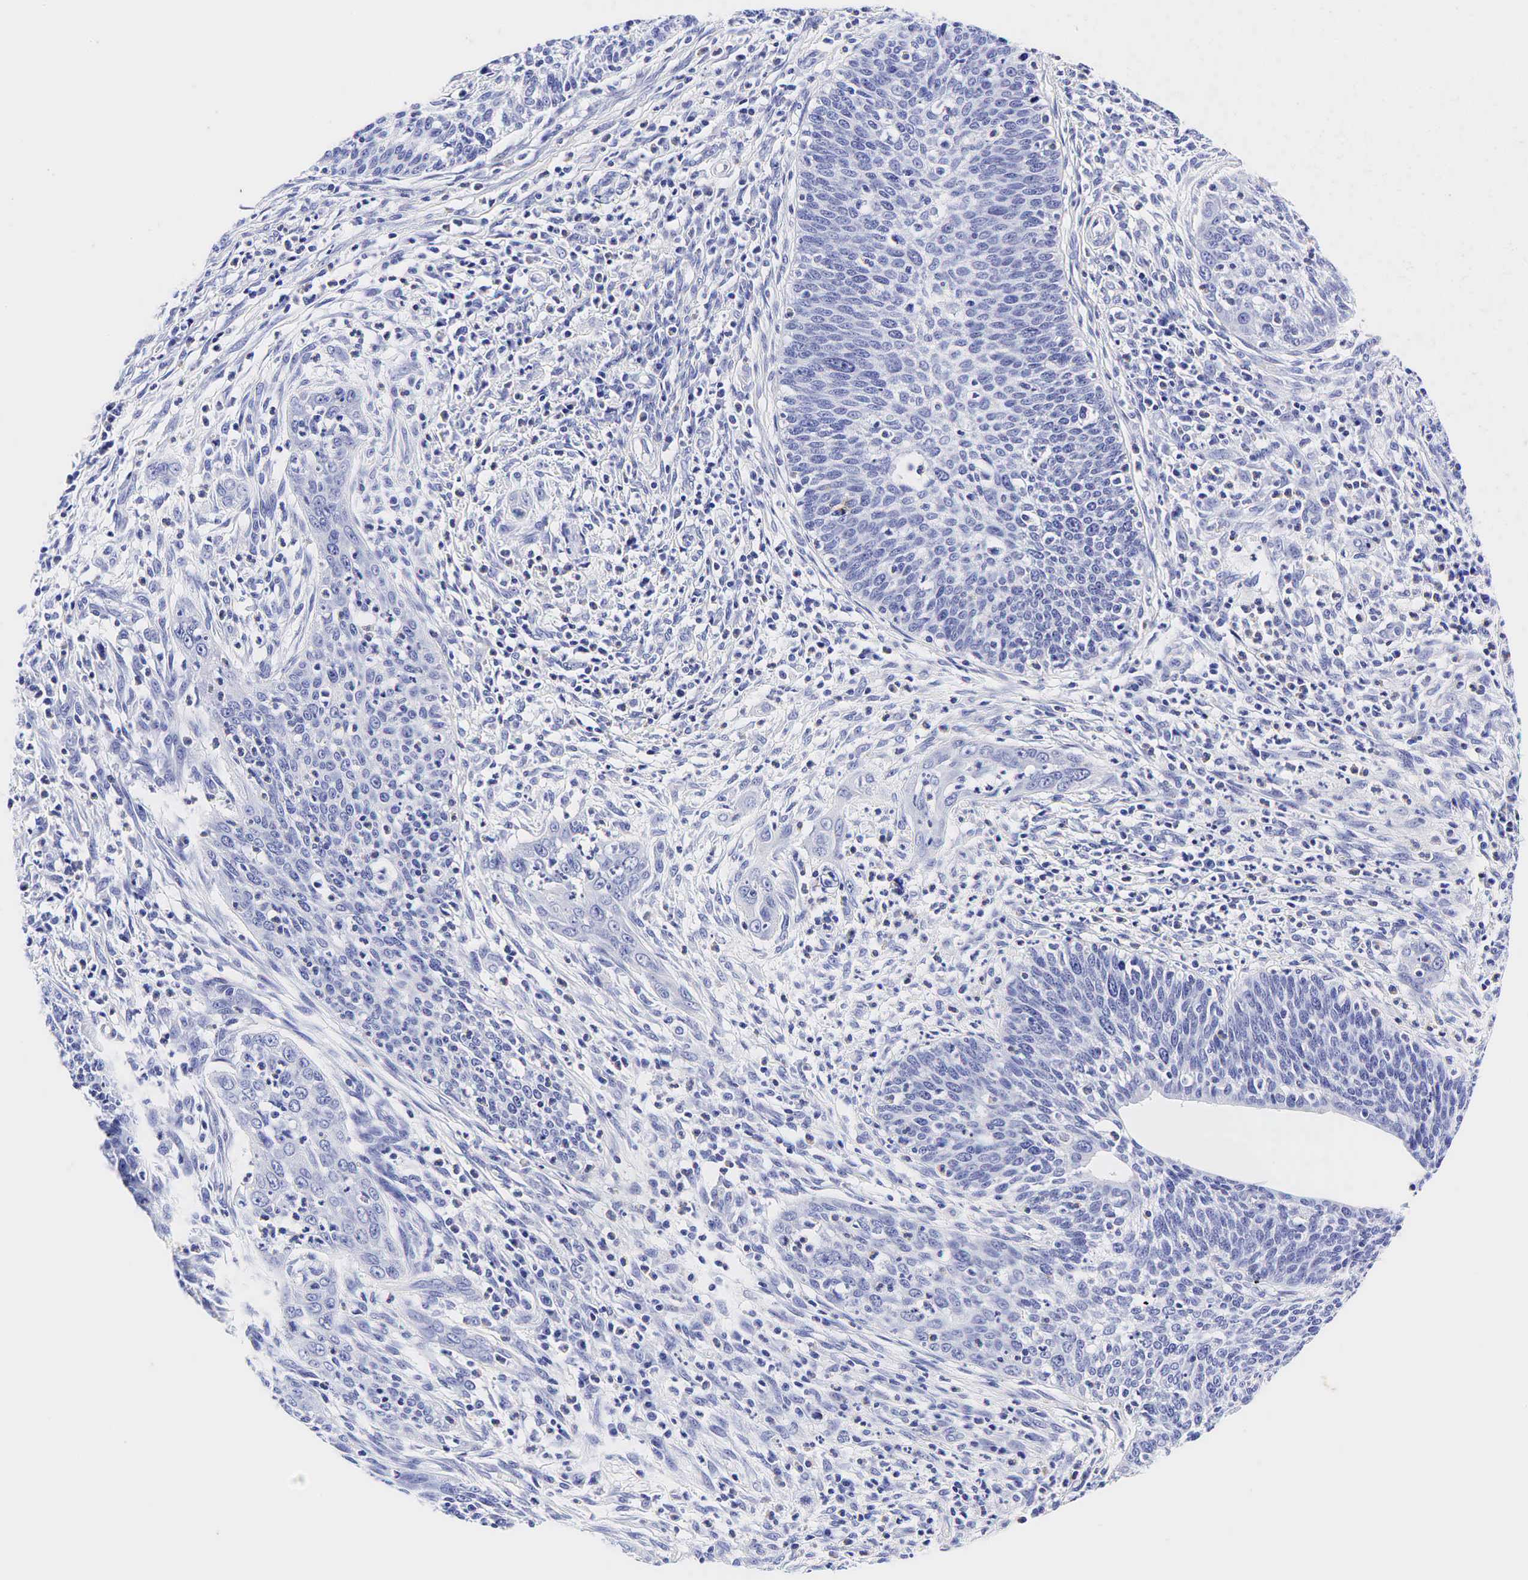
{"staining": {"intensity": "negative", "quantity": "none", "location": "none"}, "tissue": "cervical cancer", "cell_type": "Tumor cells", "image_type": "cancer", "snomed": [{"axis": "morphology", "description": "Squamous cell carcinoma, NOS"}, {"axis": "topography", "description": "Cervix"}], "caption": "Cervical cancer was stained to show a protein in brown. There is no significant staining in tumor cells. (Immunohistochemistry (ihc), brightfield microscopy, high magnification).", "gene": "GCG", "patient": {"sex": "female", "age": 41}}